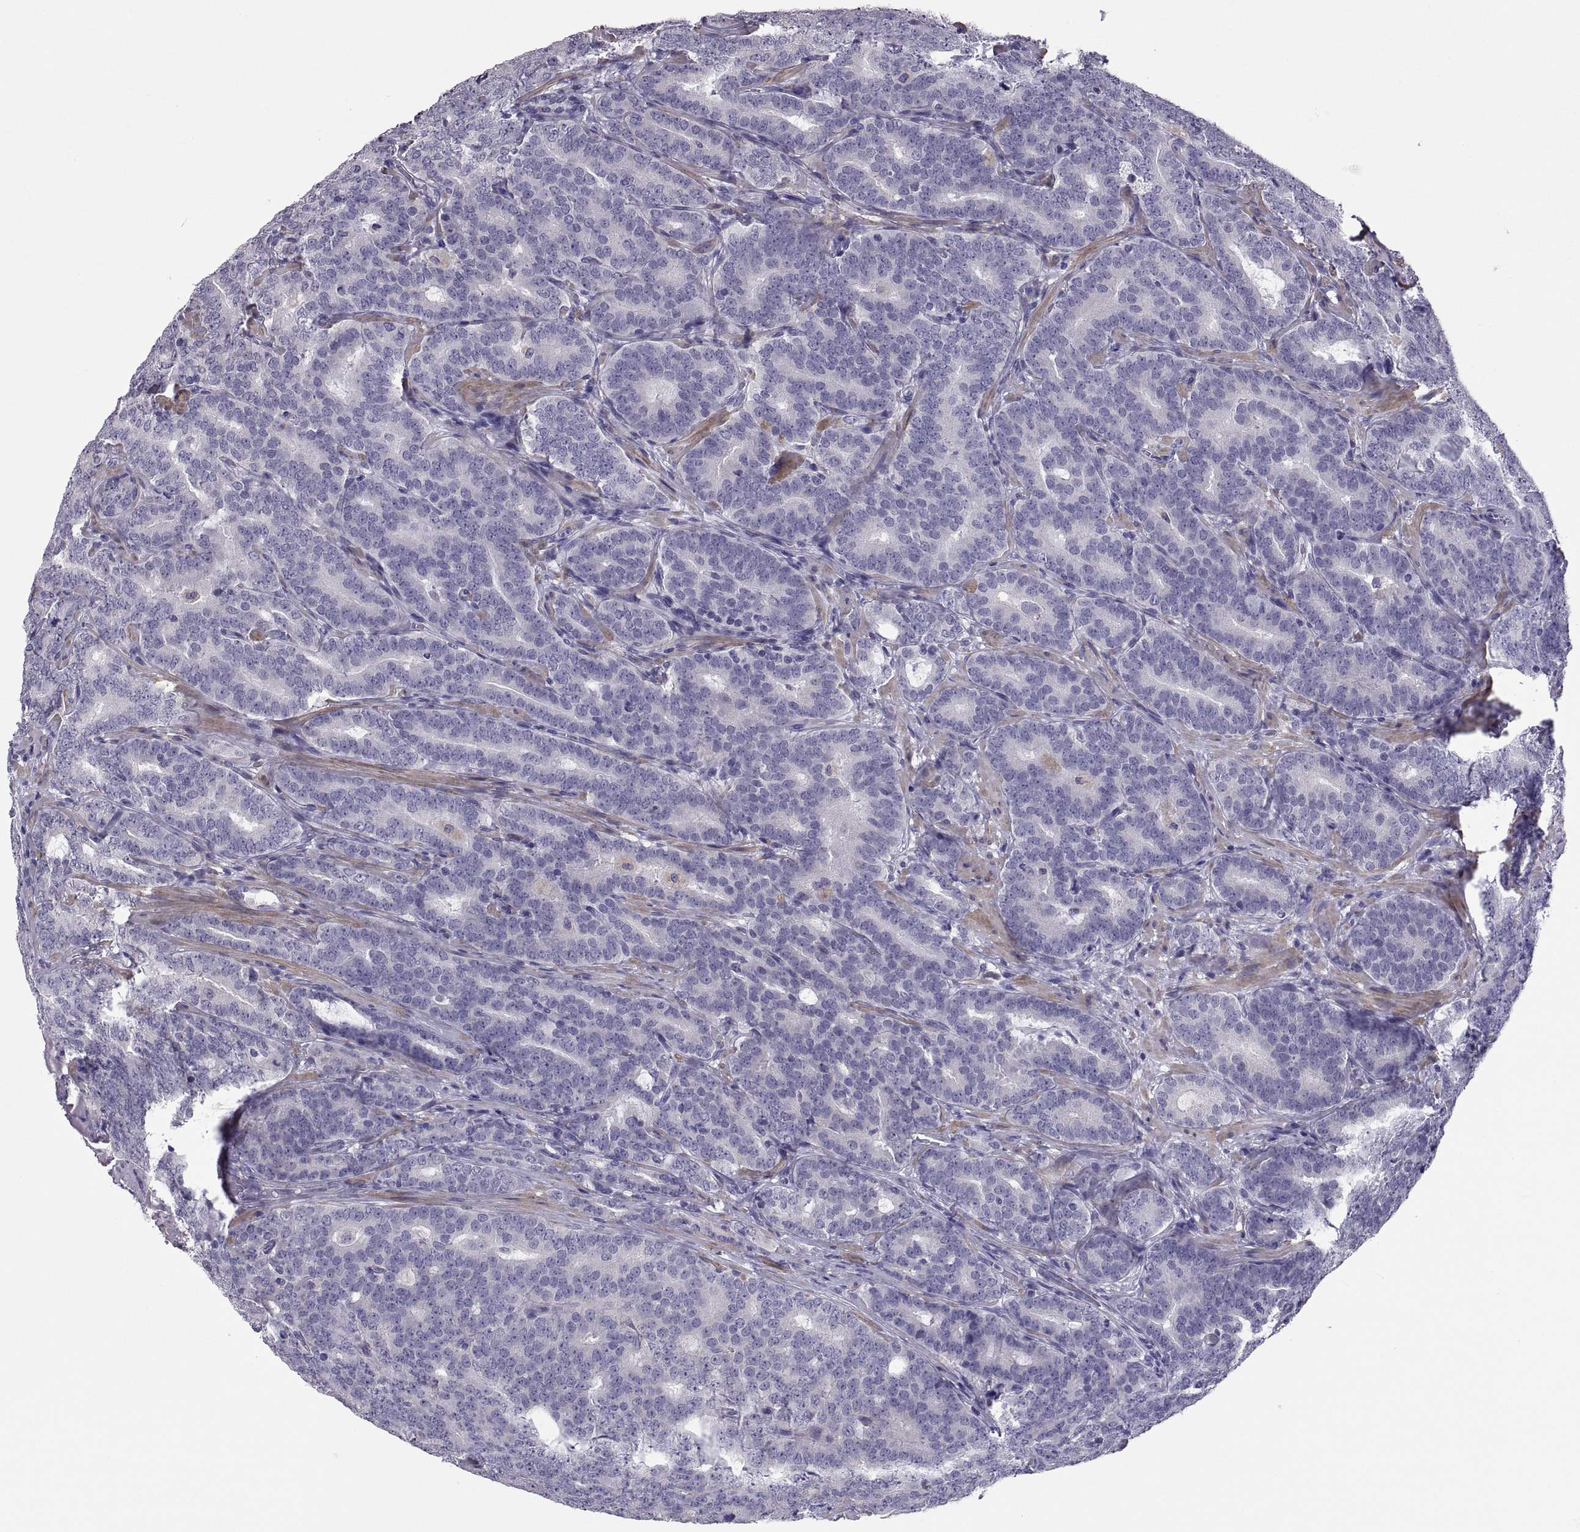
{"staining": {"intensity": "negative", "quantity": "none", "location": "none"}, "tissue": "prostate cancer", "cell_type": "Tumor cells", "image_type": "cancer", "snomed": [{"axis": "morphology", "description": "Adenocarcinoma, NOS"}, {"axis": "topography", "description": "Prostate"}], "caption": "Tumor cells show no significant protein expression in prostate cancer.", "gene": "IGSF1", "patient": {"sex": "male", "age": 71}}